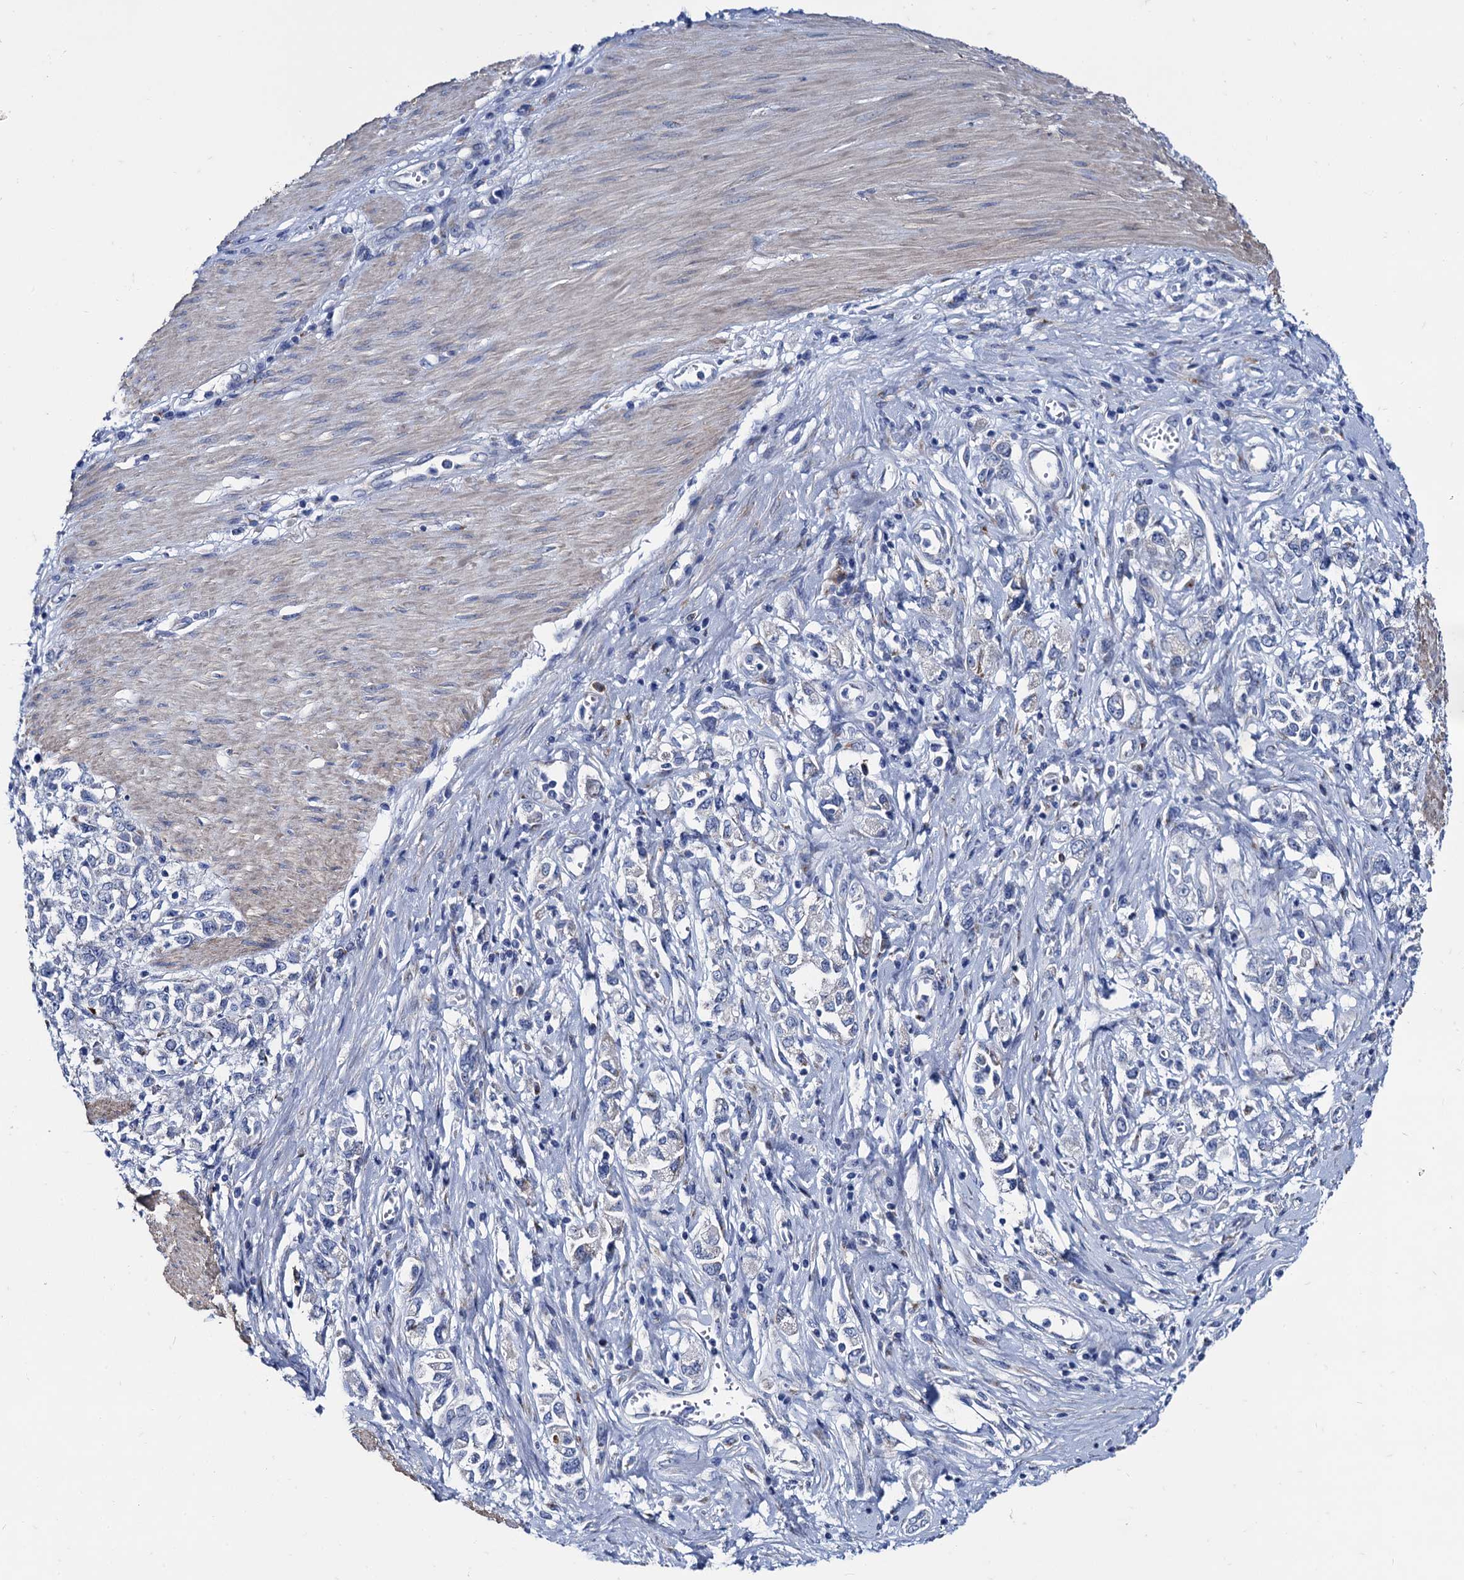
{"staining": {"intensity": "negative", "quantity": "none", "location": "none"}, "tissue": "stomach cancer", "cell_type": "Tumor cells", "image_type": "cancer", "snomed": [{"axis": "morphology", "description": "Adenocarcinoma, NOS"}, {"axis": "topography", "description": "Stomach"}], "caption": "IHC histopathology image of human adenocarcinoma (stomach) stained for a protein (brown), which shows no positivity in tumor cells.", "gene": "FOXR2", "patient": {"sex": "female", "age": 76}}